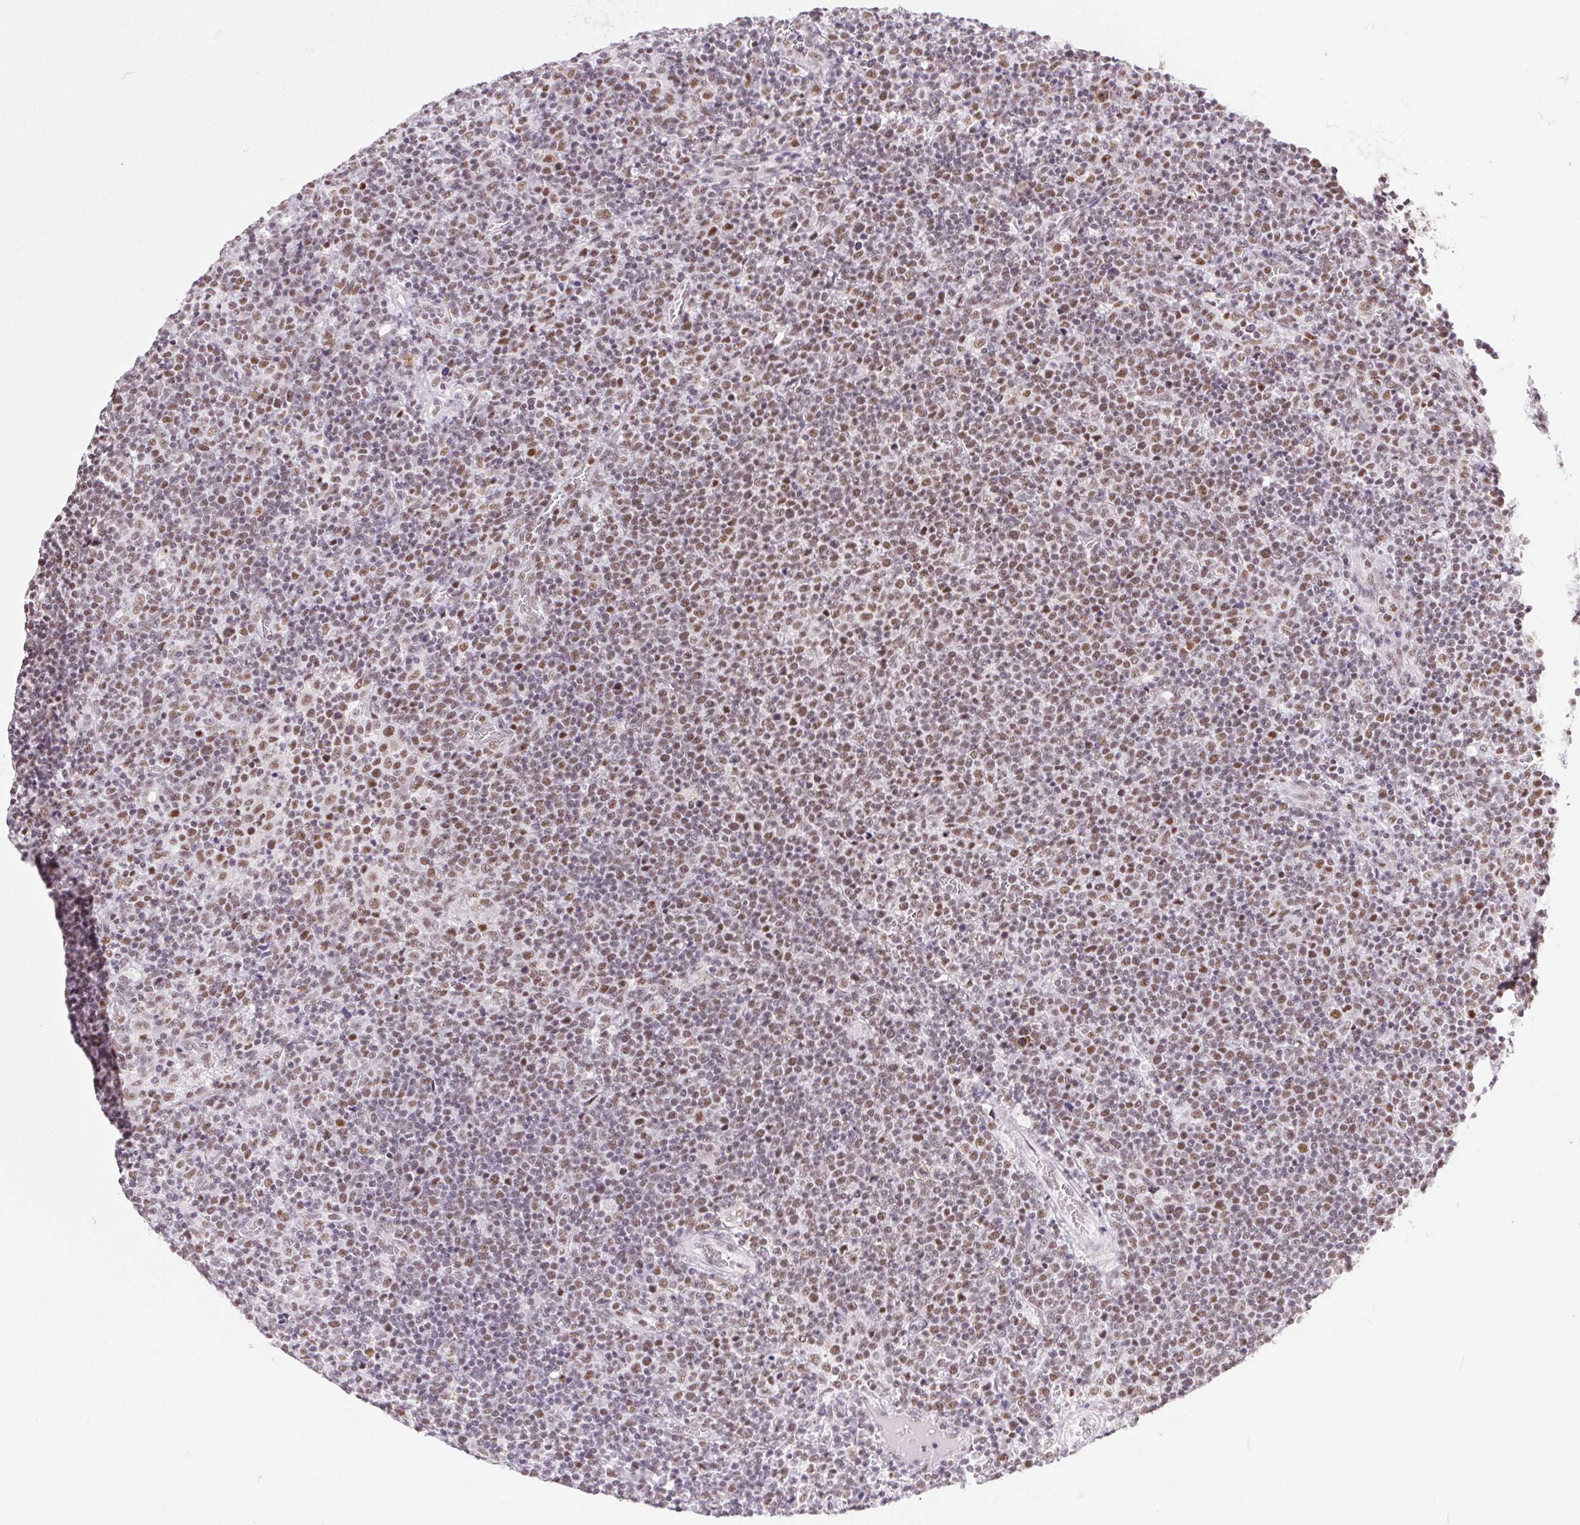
{"staining": {"intensity": "moderate", "quantity": "25%-75%", "location": "nuclear"}, "tissue": "lymphoma", "cell_type": "Tumor cells", "image_type": "cancer", "snomed": [{"axis": "morphology", "description": "Malignant lymphoma, non-Hodgkin's type, High grade"}, {"axis": "topography", "description": "Lymph node"}], "caption": "DAB immunohistochemical staining of human high-grade malignant lymphoma, non-Hodgkin's type shows moderate nuclear protein staining in about 25%-75% of tumor cells.", "gene": "TRA2B", "patient": {"sex": "male", "age": 61}}